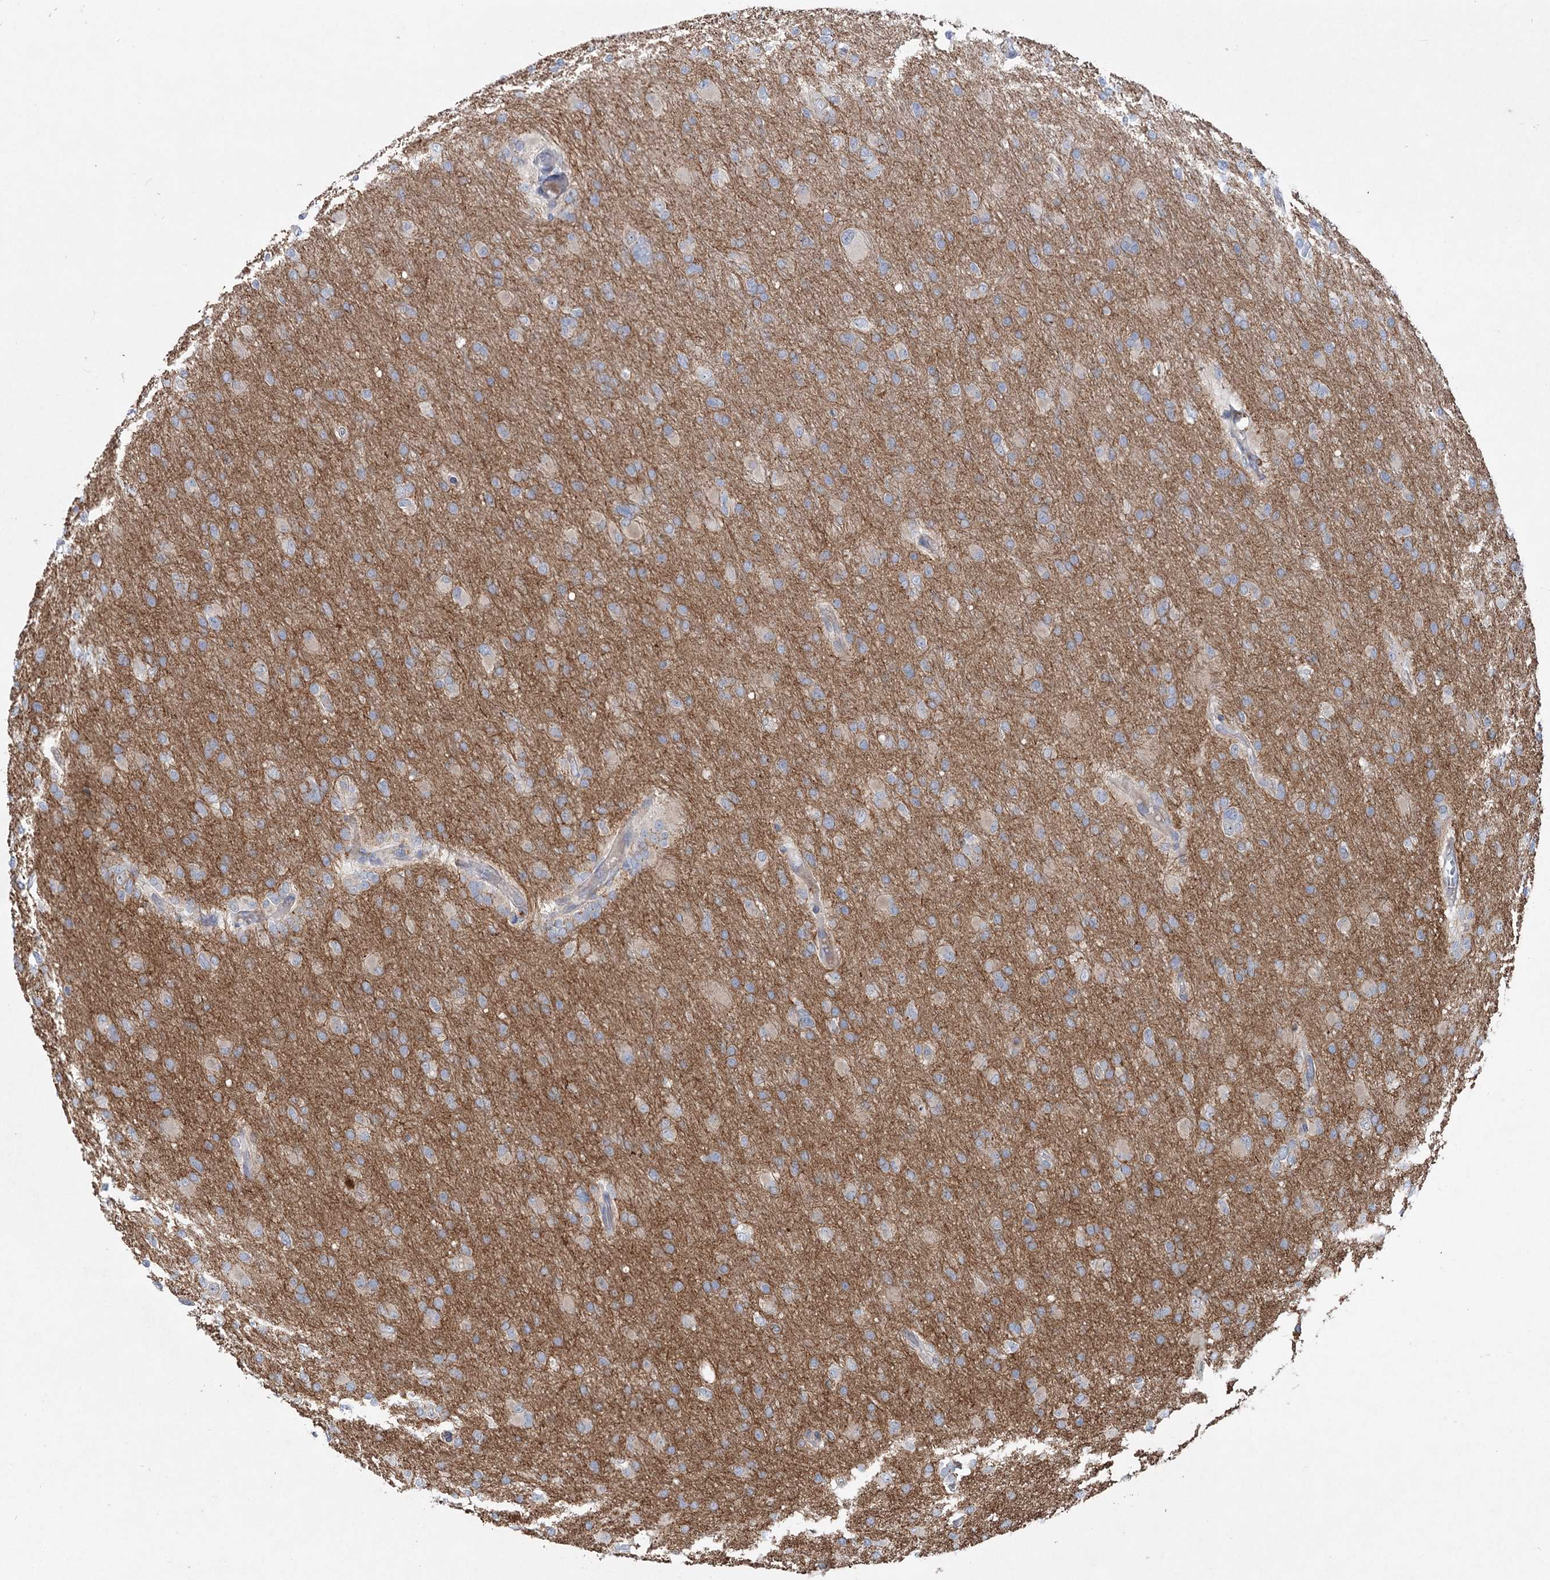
{"staining": {"intensity": "negative", "quantity": "none", "location": "none"}, "tissue": "glioma", "cell_type": "Tumor cells", "image_type": "cancer", "snomed": [{"axis": "morphology", "description": "Glioma, malignant, High grade"}, {"axis": "topography", "description": "Cerebral cortex"}], "caption": "This image is of malignant high-grade glioma stained with immunohistochemistry (IHC) to label a protein in brown with the nuclei are counter-stained blue. There is no staining in tumor cells. Nuclei are stained in blue.", "gene": "SCN11A", "patient": {"sex": "female", "age": 36}}